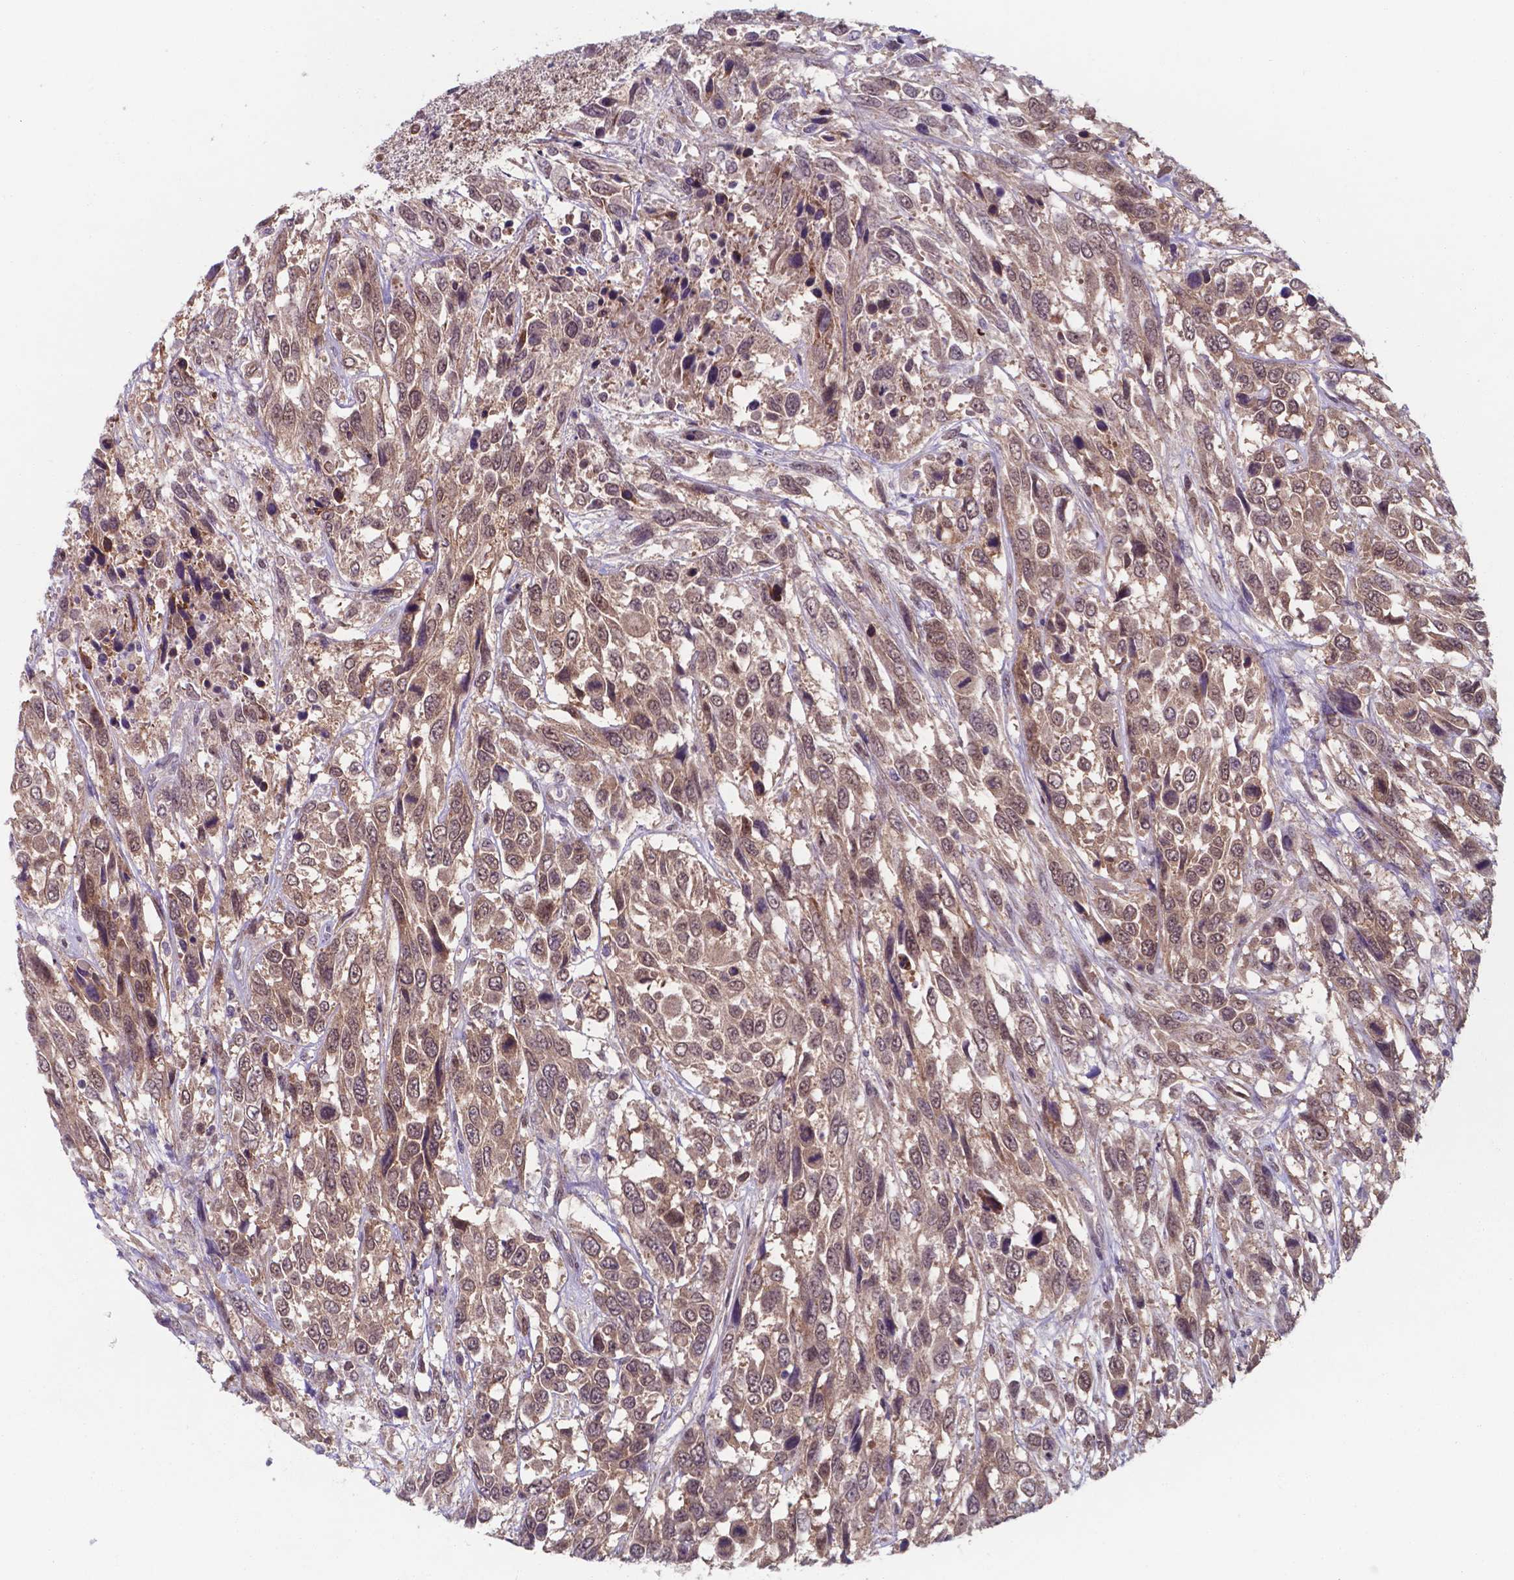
{"staining": {"intensity": "weak", "quantity": ">75%", "location": "cytoplasmic/membranous,nuclear"}, "tissue": "urothelial cancer", "cell_type": "Tumor cells", "image_type": "cancer", "snomed": [{"axis": "morphology", "description": "Urothelial carcinoma, High grade"}, {"axis": "topography", "description": "Urinary bladder"}], "caption": "A brown stain highlights weak cytoplasmic/membranous and nuclear positivity of a protein in urothelial carcinoma (high-grade) tumor cells.", "gene": "UBE2E2", "patient": {"sex": "female", "age": 70}}